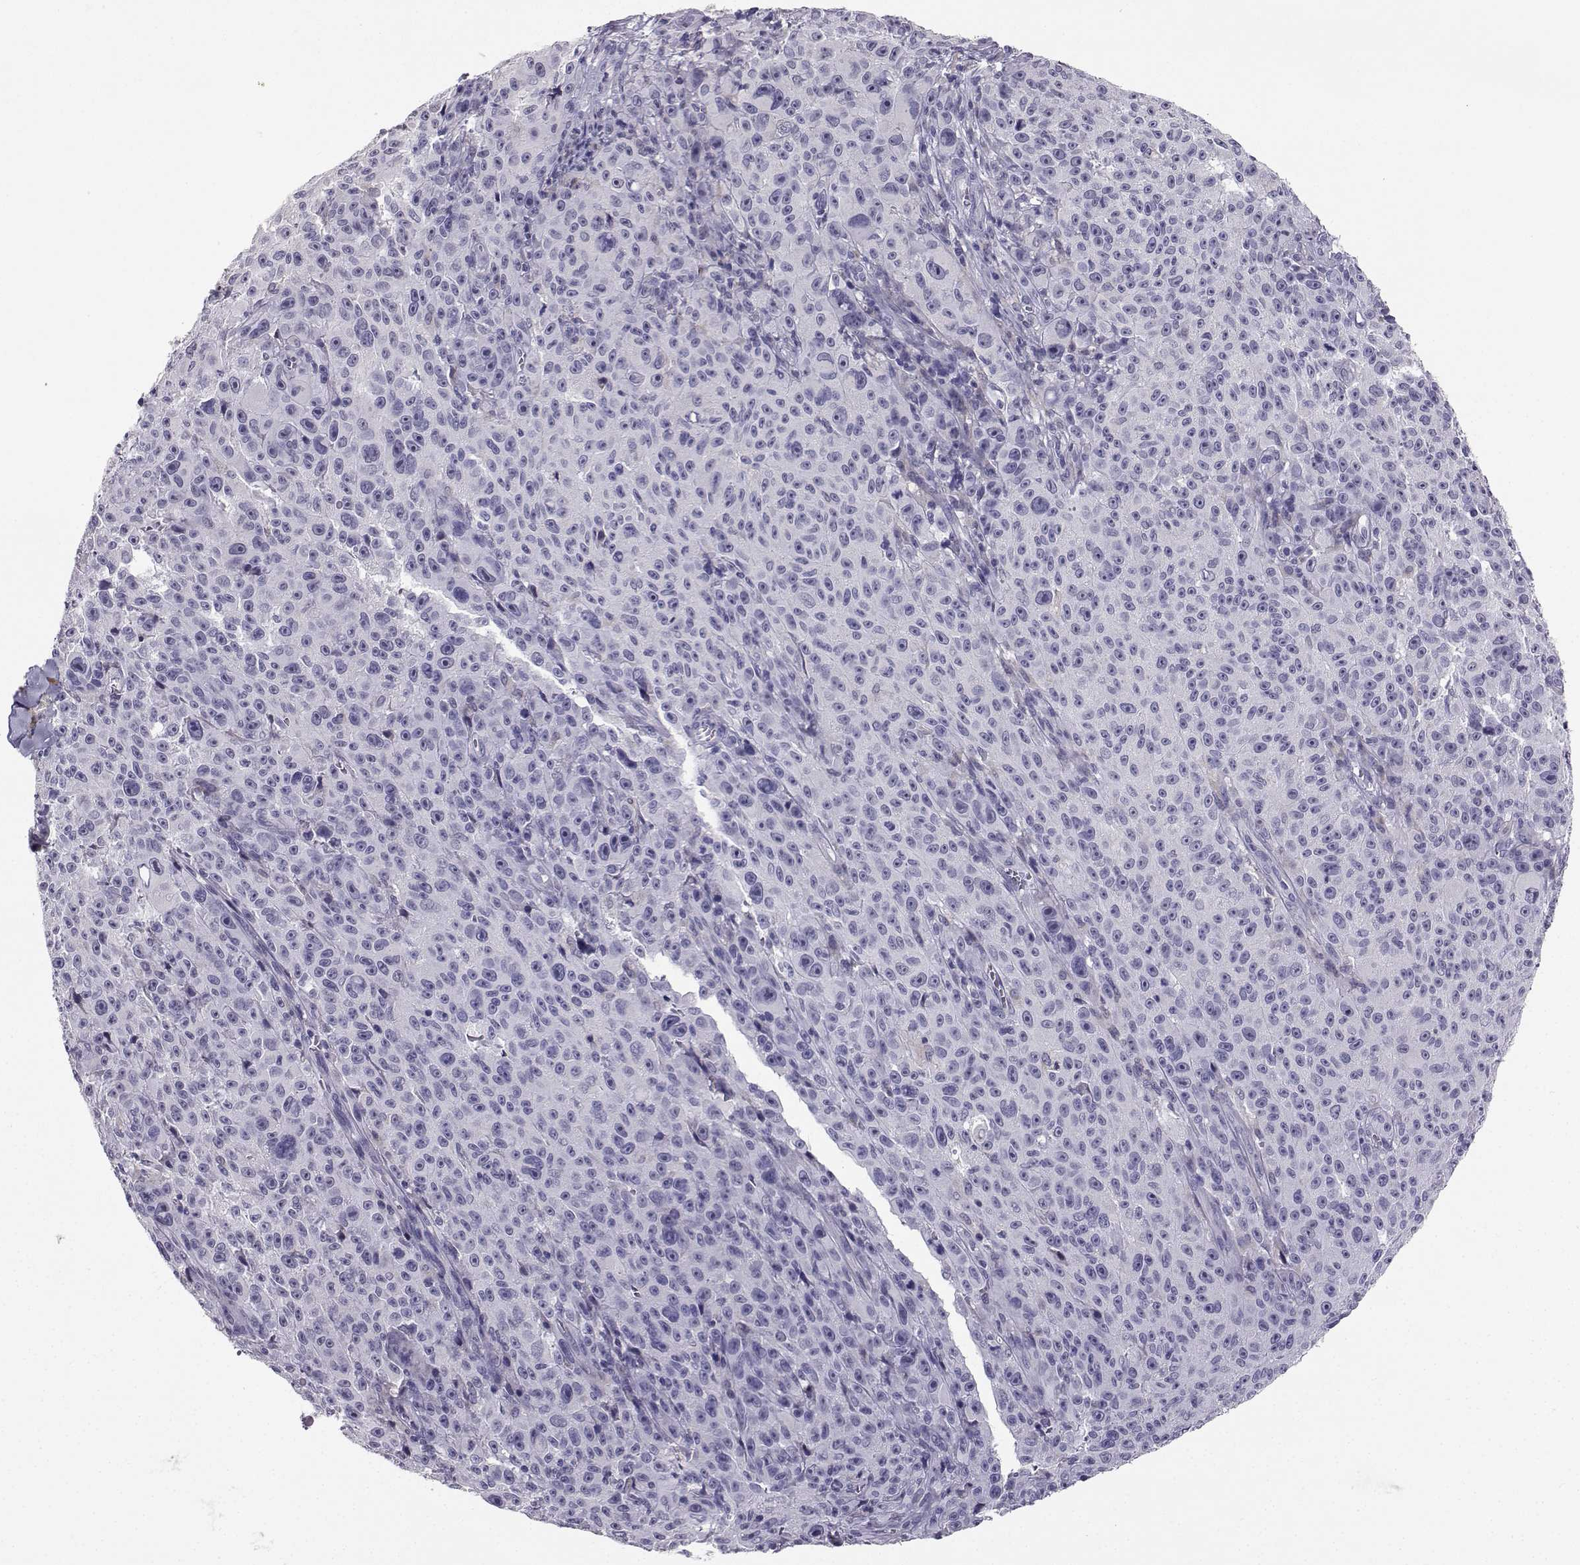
{"staining": {"intensity": "negative", "quantity": "none", "location": "none"}, "tissue": "melanoma", "cell_type": "Tumor cells", "image_type": "cancer", "snomed": [{"axis": "morphology", "description": "Malignant melanoma, NOS"}, {"axis": "topography", "description": "Skin"}], "caption": "Tumor cells are negative for brown protein staining in malignant melanoma. (DAB (3,3'-diaminobenzidine) IHC, high magnification).", "gene": "TBR1", "patient": {"sex": "female", "age": 82}}